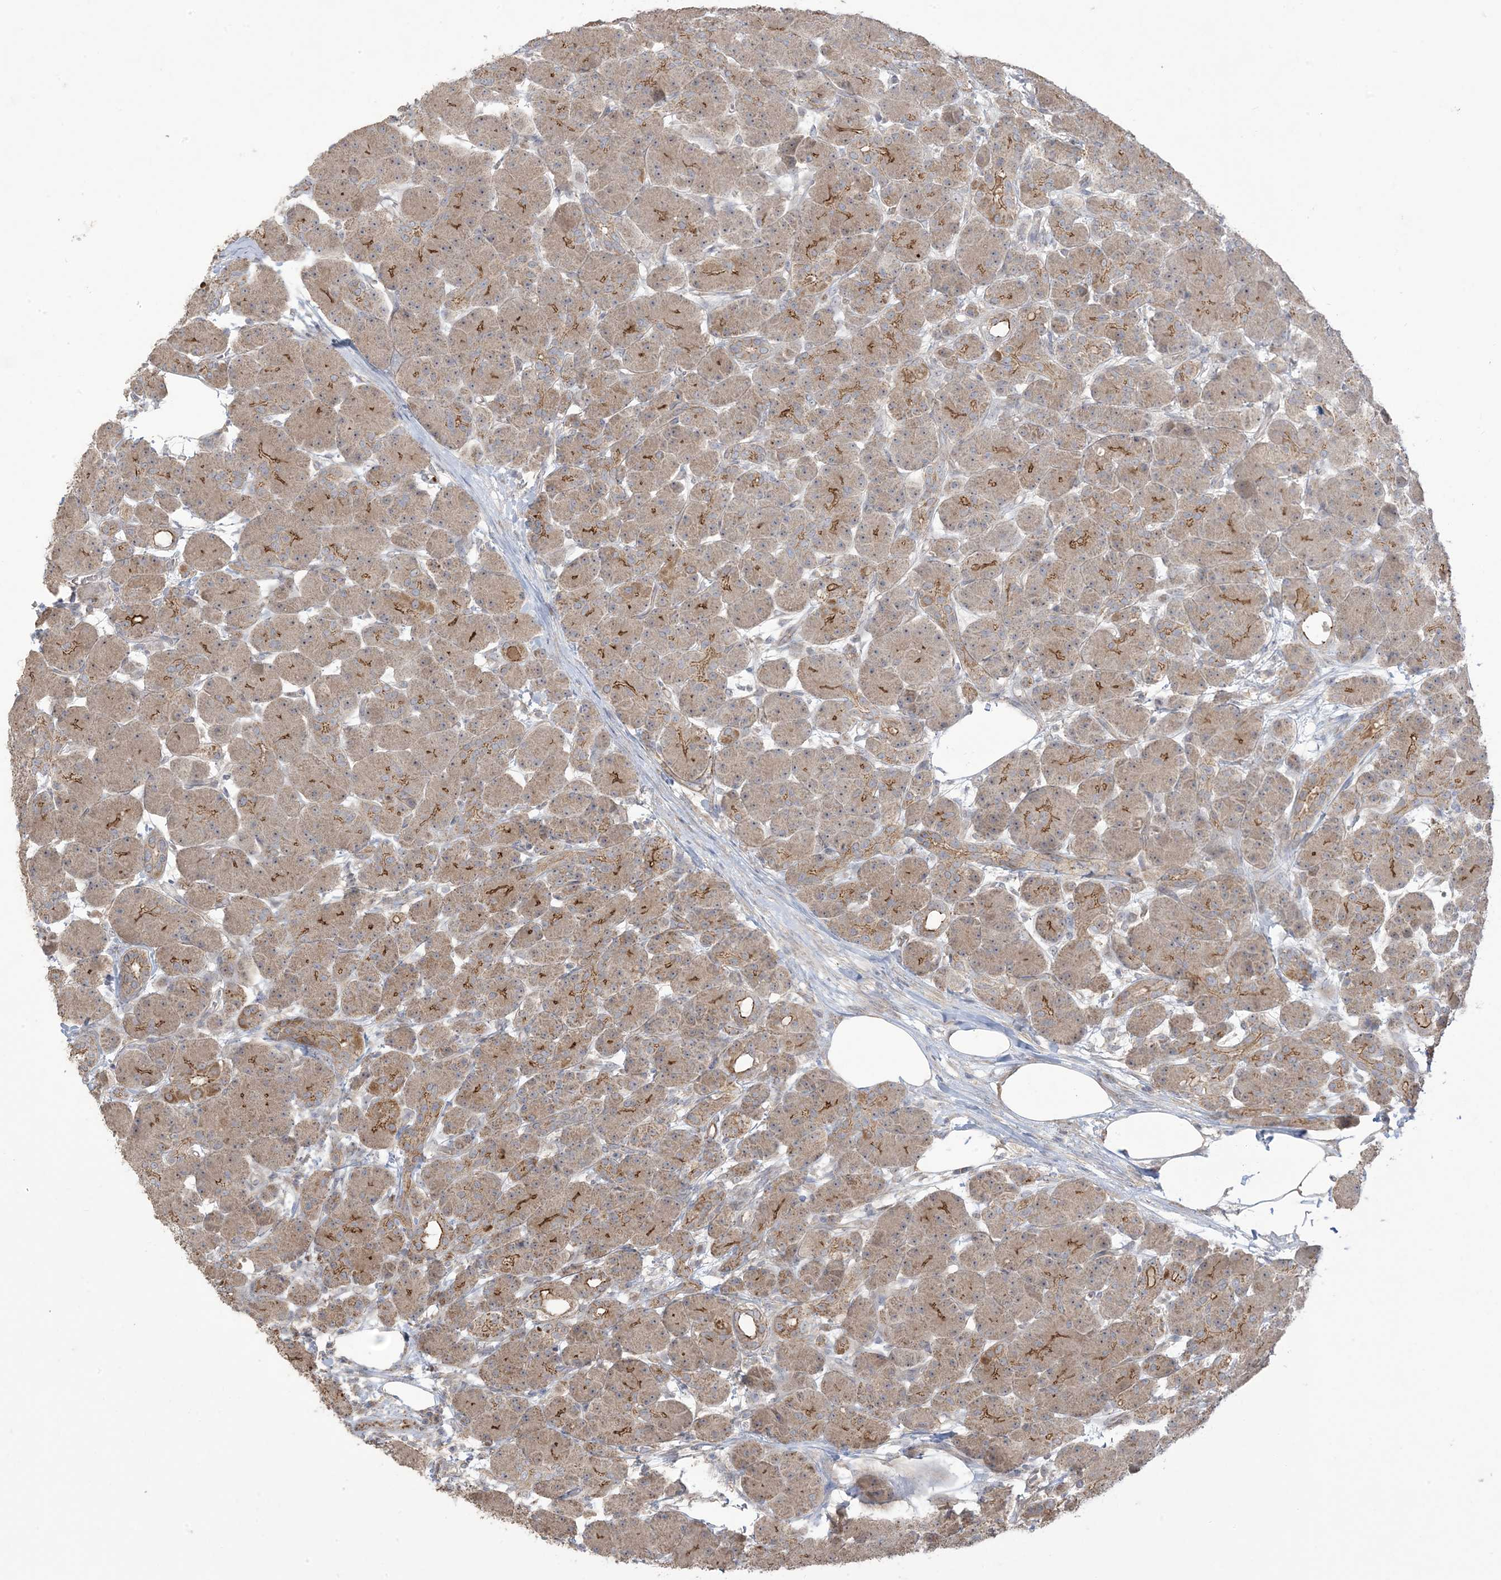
{"staining": {"intensity": "moderate", "quantity": "25%-75%", "location": "cytoplasmic/membranous"}, "tissue": "pancreas", "cell_type": "Exocrine glandular cells", "image_type": "normal", "snomed": [{"axis": "morphology", "description": "Normal tissue, NOS"}, {"axis": "topography", "description": "Pancreas"}], "caption": "Immunohistochemistry (IHC) staining of normal pancreas, which exhibits medium levels of moderate cytoplasmic/membranous staining in approximately 25%-75% of exocrine glandular cells indicating moderate cytoplasmic/membranous protein positivity. The staining was performed using DAB (brown) for protein detection and nuclei were counterstained in hematoxylin (blue).", "gene": "KLHL18", "patient": {"sex": "male", "age": 63}}